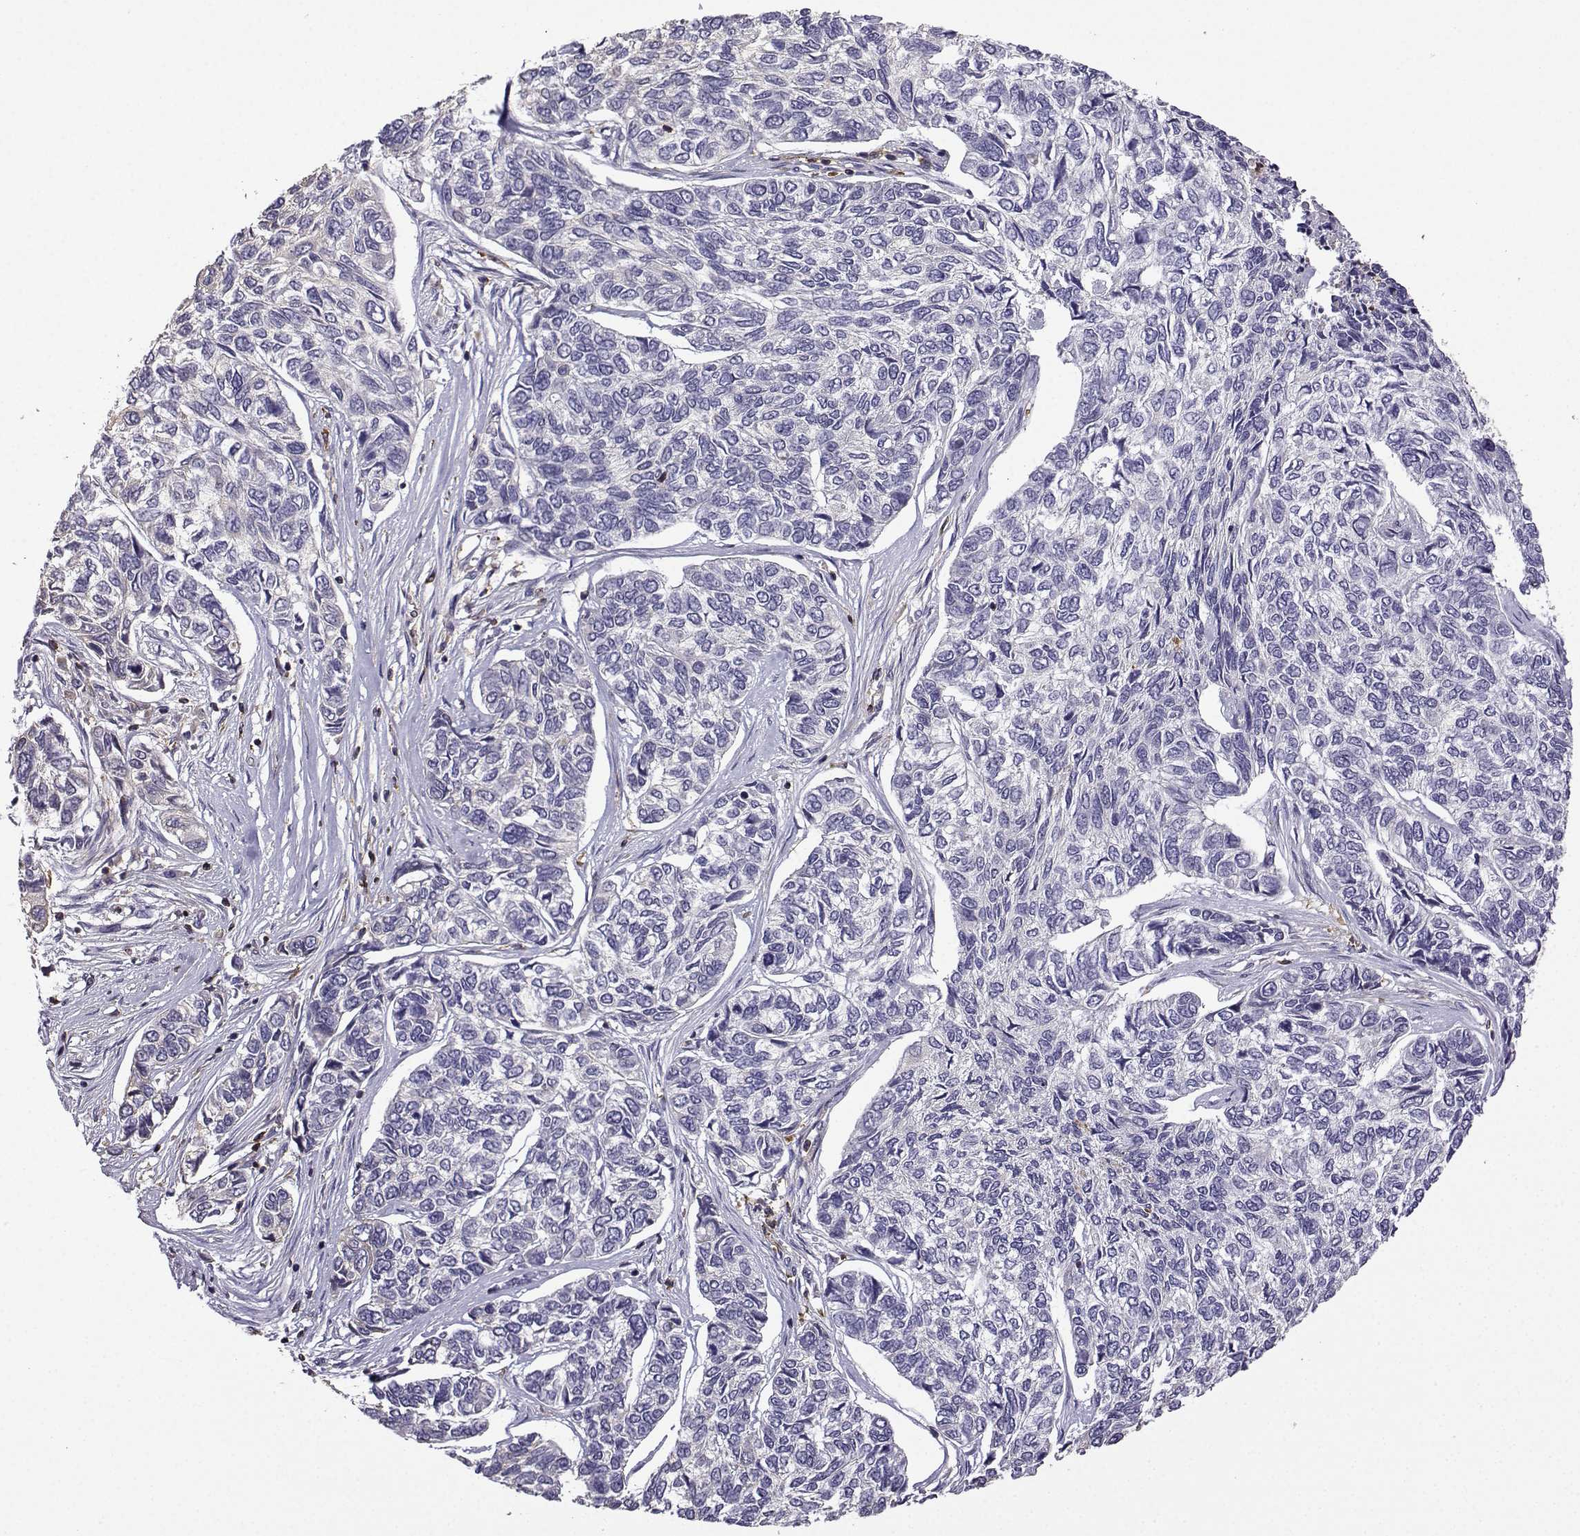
{"staining": {"intensity": "negative", "quantity": "none", "location": "none"}, "tissue": "skin cancer", "cell_type": "Tumor cells", "image_type": "cancer", "snomed": [{"axis": "morphology", "description": "Basal cell carcinoma"}, {"axis": "topography", "description": "Skin"}], "caption": "The histopathology image demonstrates no staining of tumor cells in skin cancer.", "gene": "DOCK10", "patient": {"sex": "female", "age": 65}}